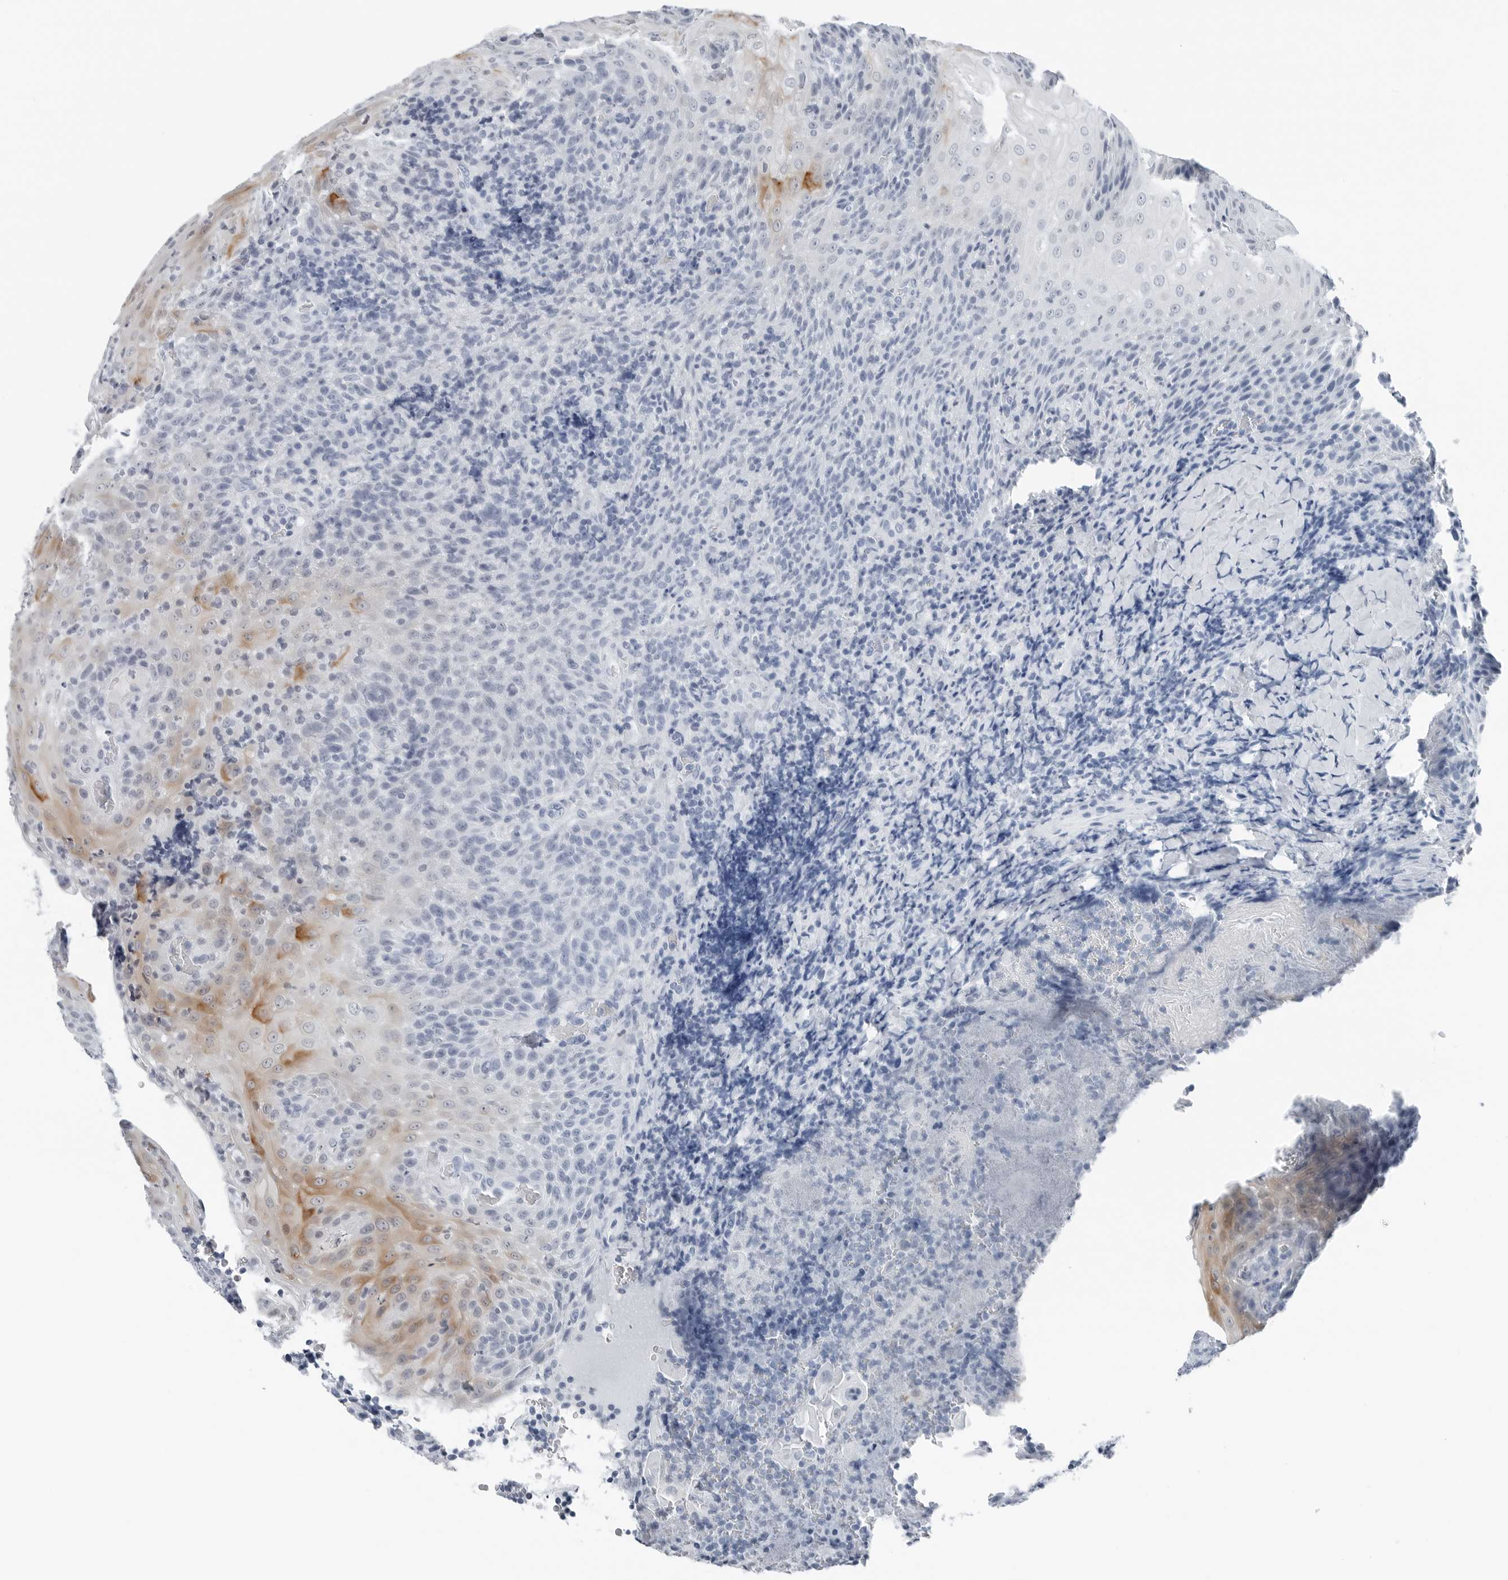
{"staining": {"intensity": "negative", "quantity": "none", "location": "none"}, "tissue": "tonsil", "cell_type": "Germinal center cells", "image_type": "normal", "snomed": [{"axis": "morphology", "description": "Normal tissue, NOS"}, {"axis": "topography", "description": "Tonsil"}], "caption": "High power microscopy micrograph of an IHC photomicrograph of benign tonsil, revealing no significant expression in germinal center cells. (Brightfield microscopy of DAB immunohistochemistry at high magnification).", "gene": "SLPI", "patient": {"sex": "male", "age": 37}}